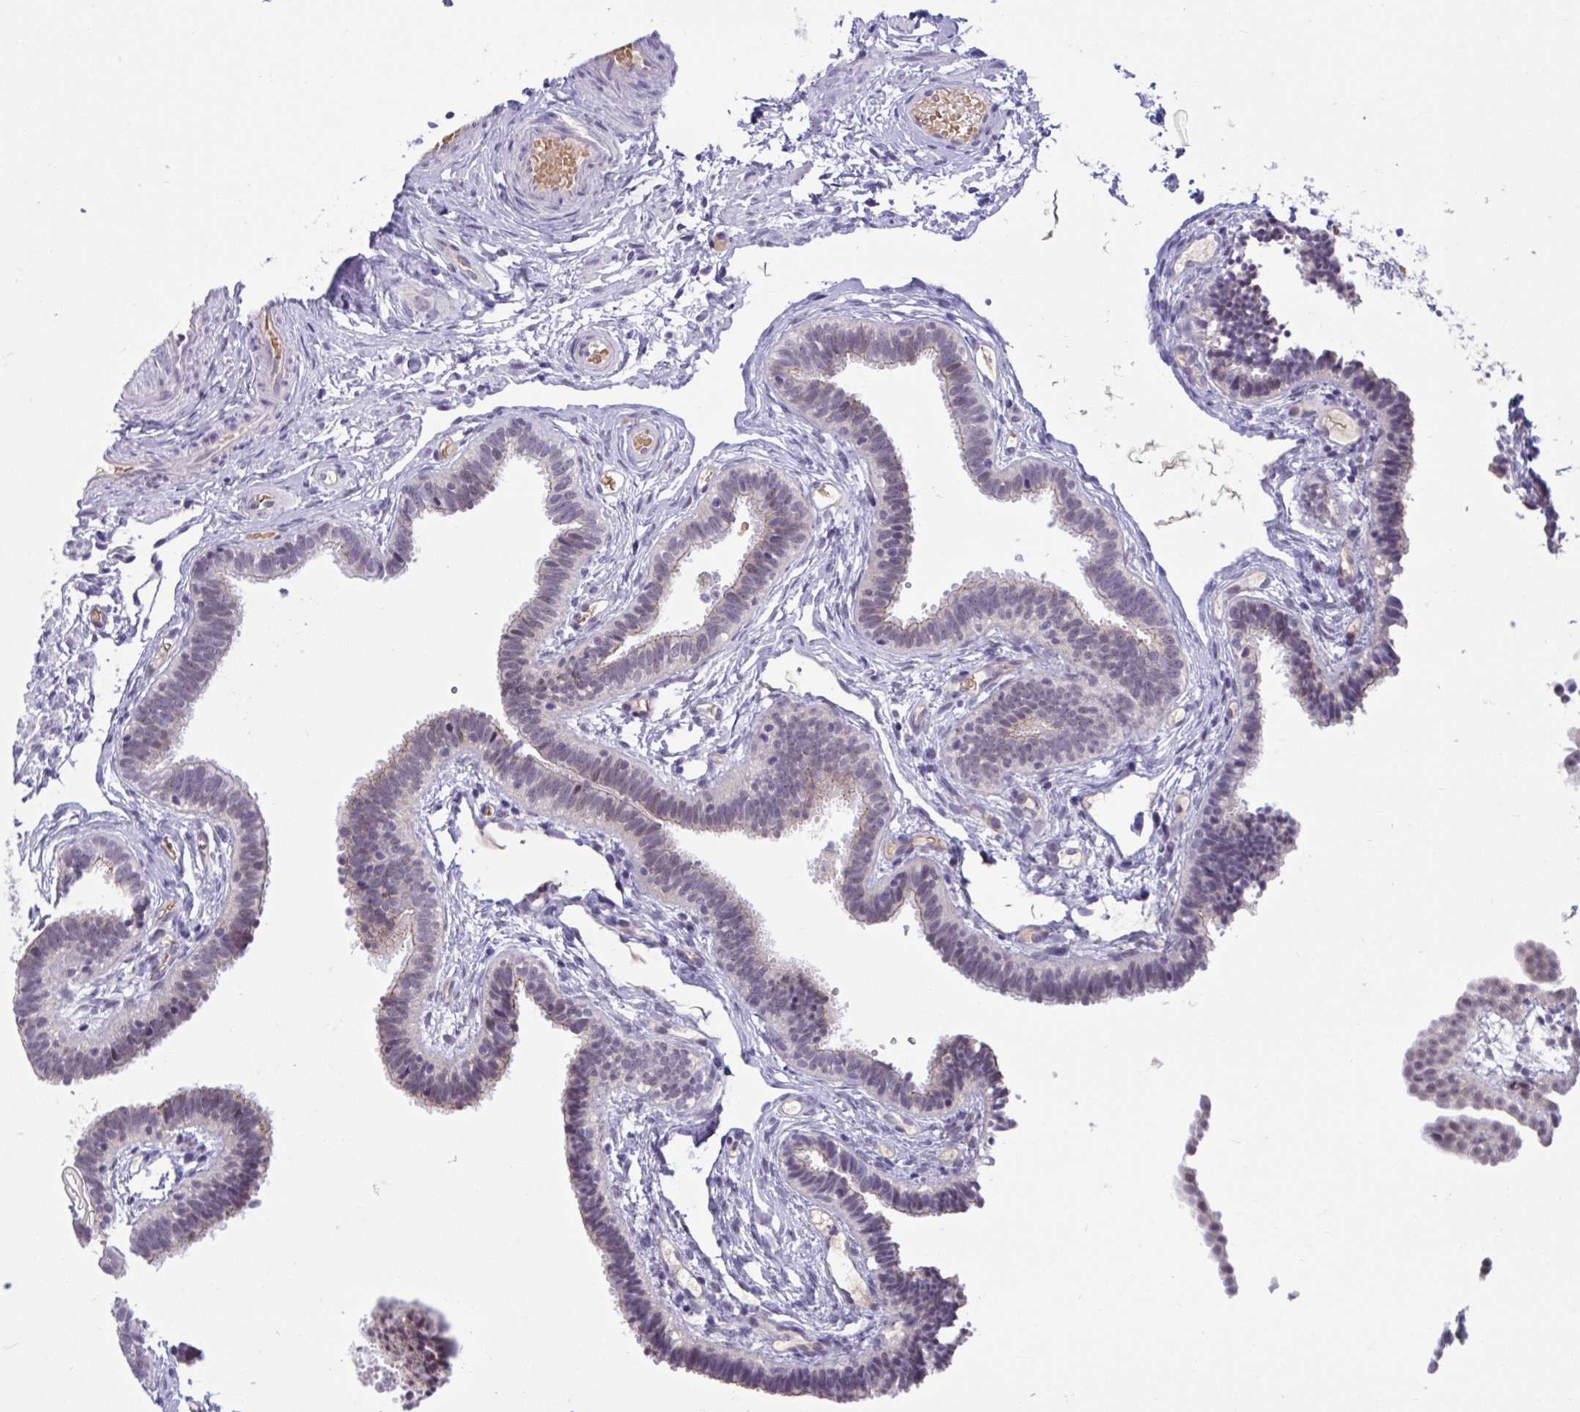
{"staining": {"intensity": "weak", "quantity": "<25%", "location": "cytoplasmic/membranous"}, "tissue": "fallopian tube", "cell_type": "Glandular cells", "image_type": "normal", "snomed": [{"axis": "morphology", "description": "Normal tissue, NOS"}, {"axis": "topography", "description": "Fallopian tube"}], "caption": "The histopathology image demonstrates no staining of glandular cells in benign fallopian tube. The staining is performed using DAB brown chromogen with nuclei counter-stained in using hematoxylin.", "gene": "CNGB3", "patient": {"sex": "female", "age": 37}}